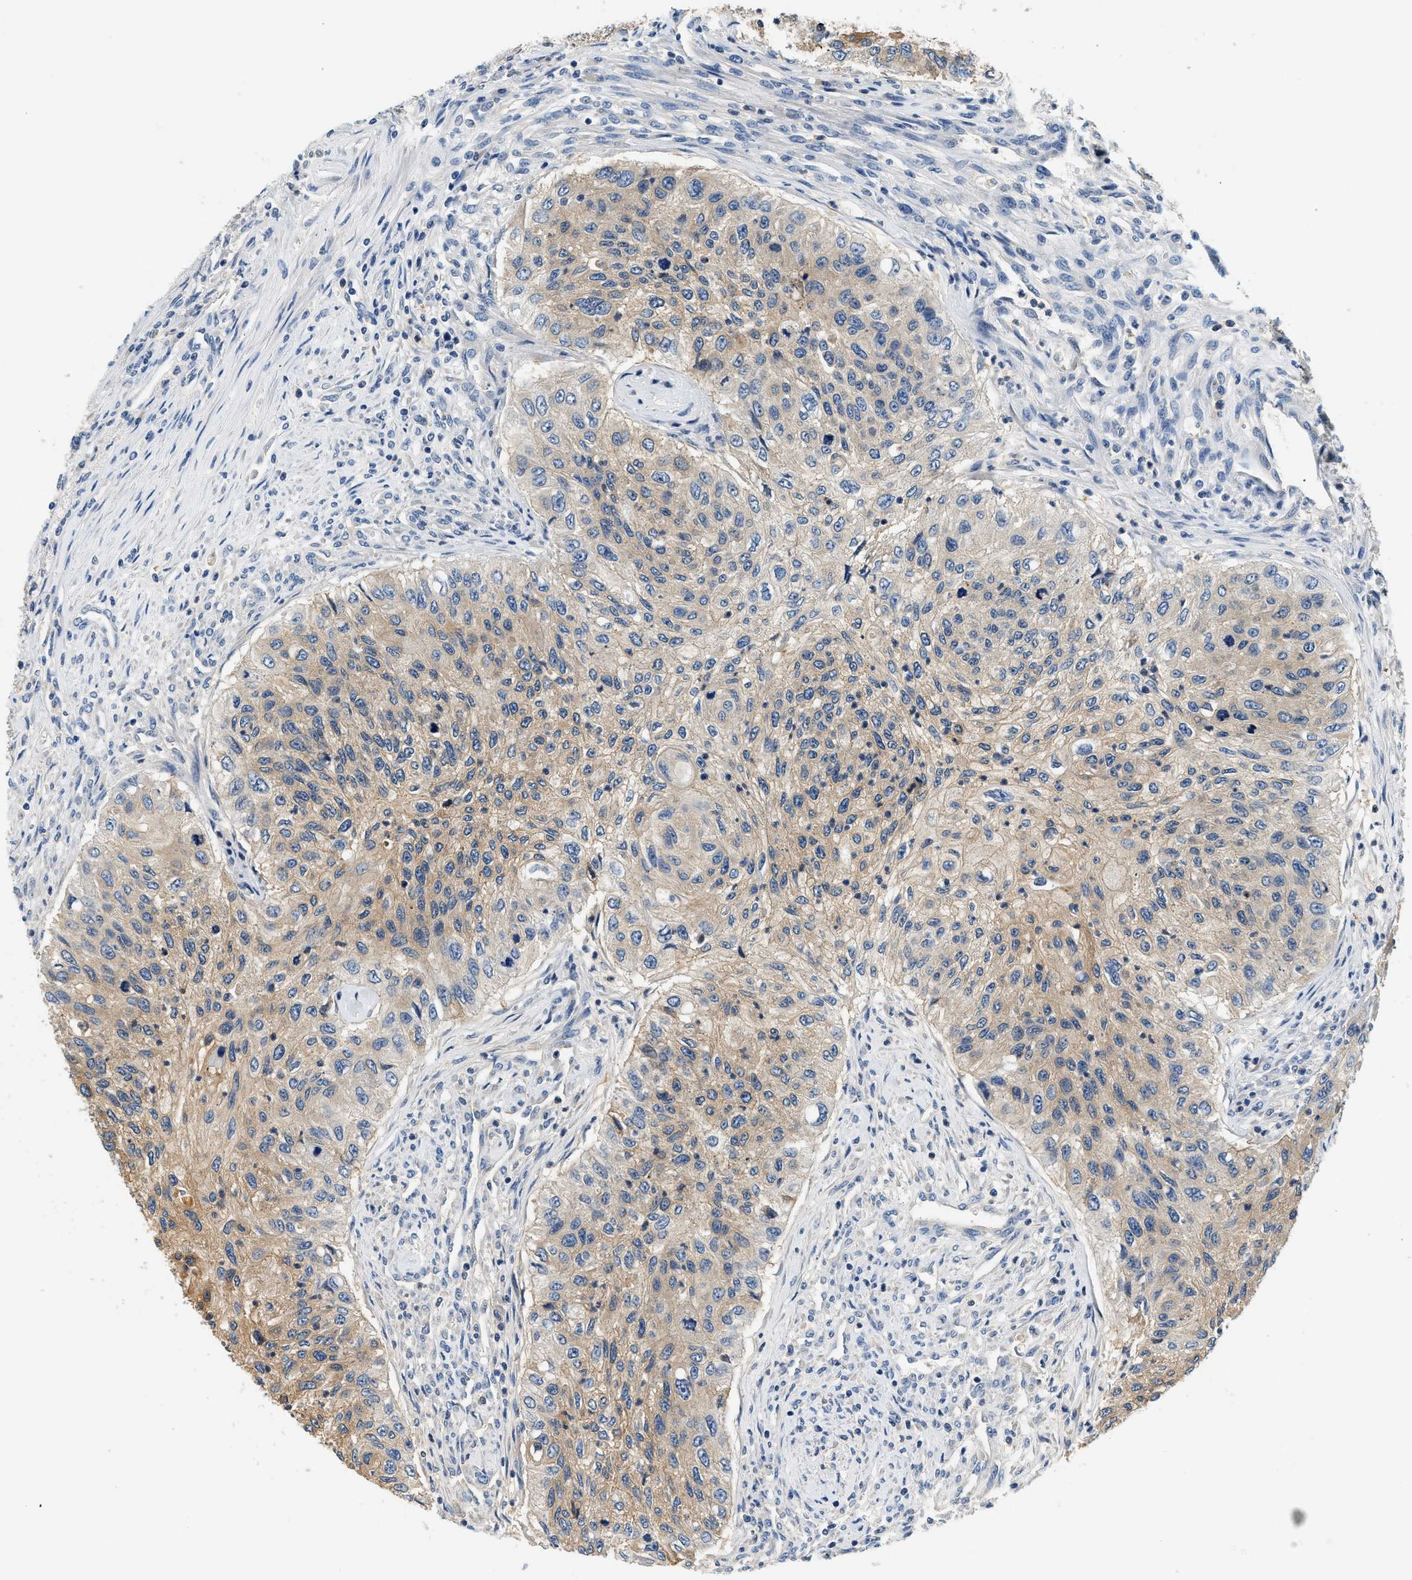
{"staining": {"intensity": "weak", "quantity": ">75%", "location": "cytoplasmic/membranous"}, "tissue": "urothelial cancer", "cell_type": "Tumor cells", "image_type": "cancer", "snomed": [{"axis": "morphology", "description": "Urothelial carcinoma, High grade"}, {"axis": "topography", "description": "Urinary bladder"}], "caption": "Immunohistochemical staining of human urothelial cancer exhibits weak cytoplasmic/membranous protein staining in about >75% of tumor cells. Immunohistochemistry stains the protein of interest in brown and the nuclei are stained blue.", "gene": "SLC35E1", "patient": {"sex": "female", "age": 60}}